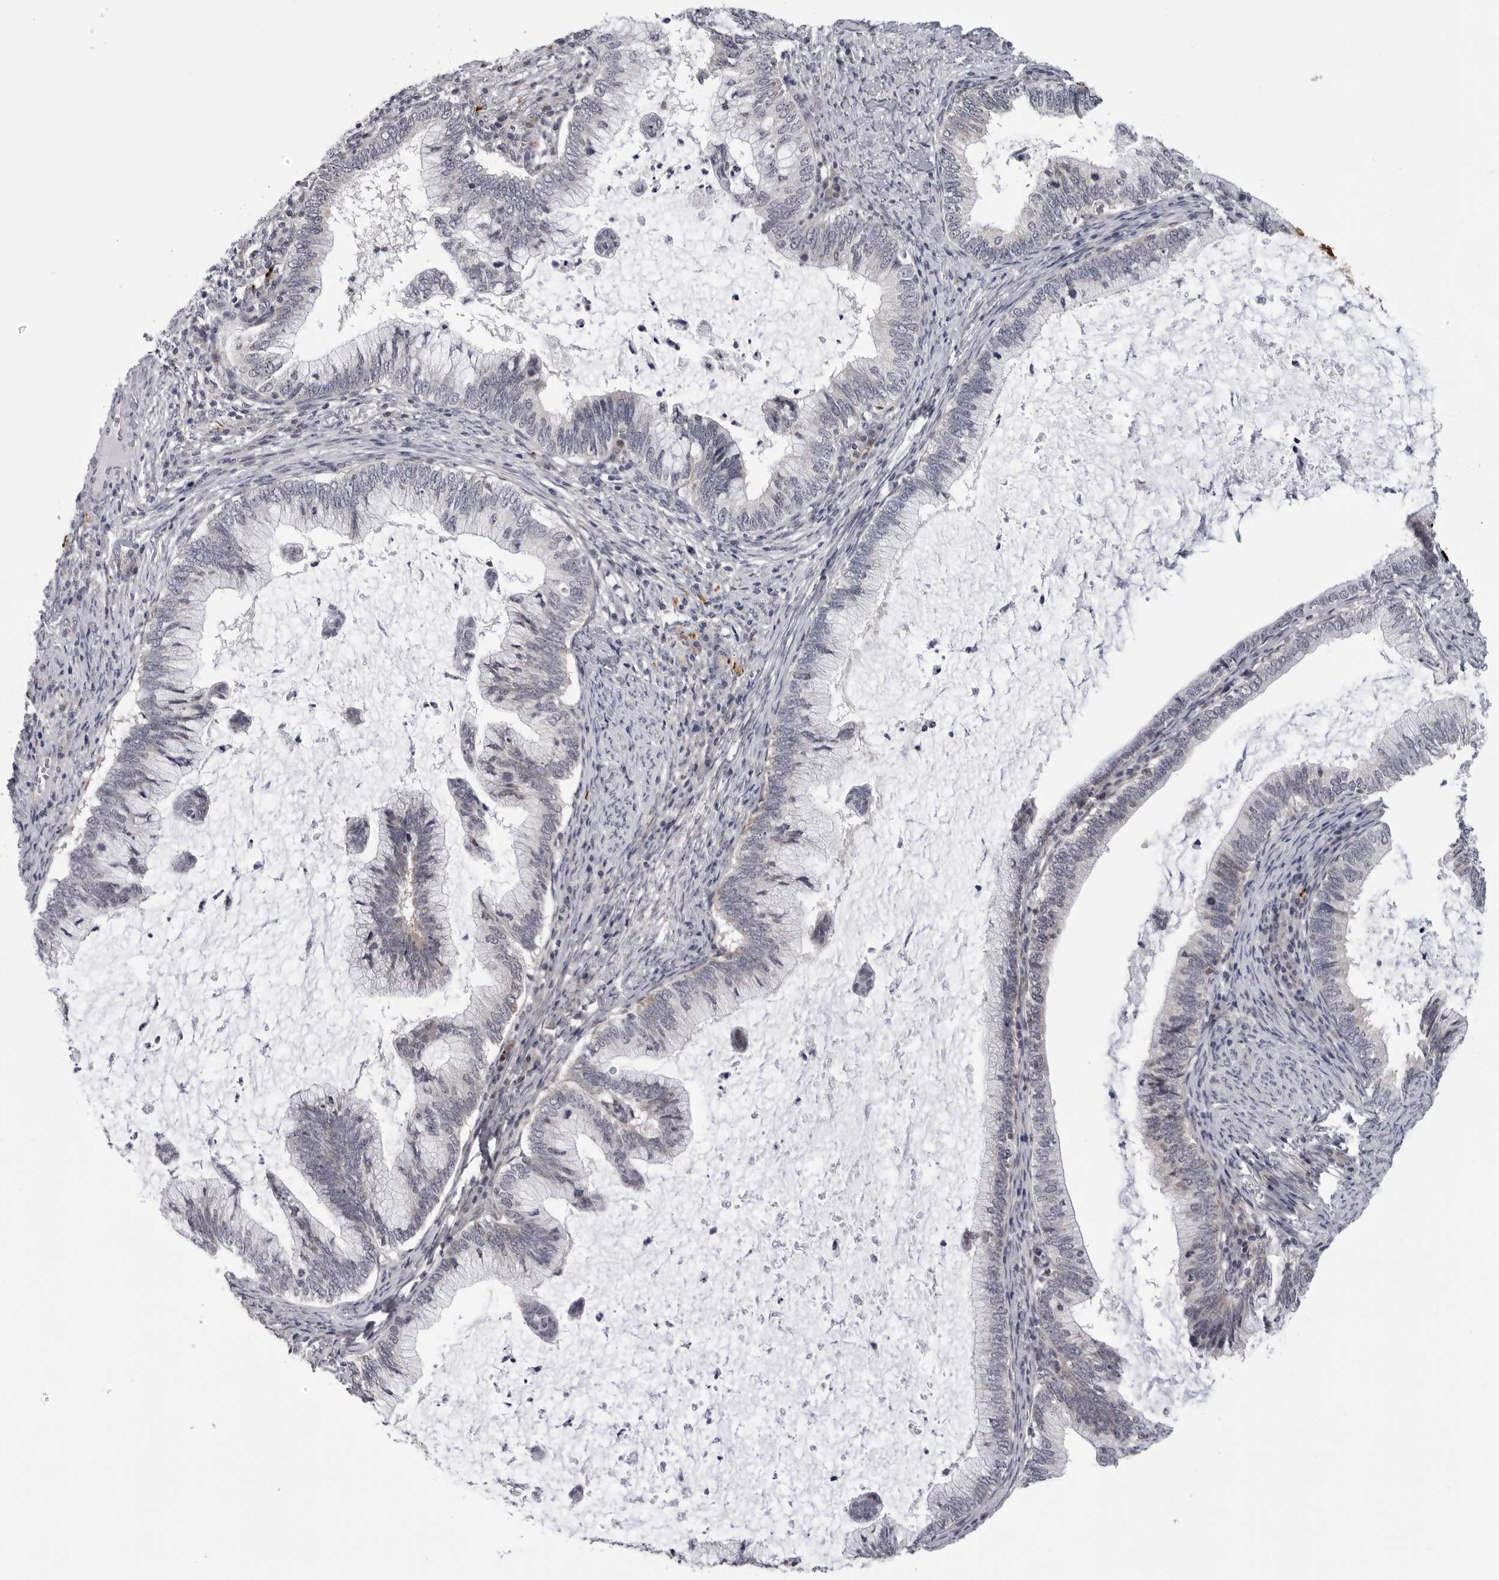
{"staining": {"intensity": "weak", "quantity": "25%-75%", "location": "cytoplasmic/membranous"}, "tissue": "cervical cancer", "cell_type": "Tumor cells", "image_type": "cancer", "snomed": [{"axis": "morphology", "description": "Adenocarcinoma, NOS"}, {"axis": "topography", "description": "Cervix"}], "caption": "IHC of cervical cancer shows low levels of weak cytoplasmic/membranous staining in about 25%-75% of tumor cells.", "gene": "KIAA1614", "patient": {"sex": "female", "age": 36}}